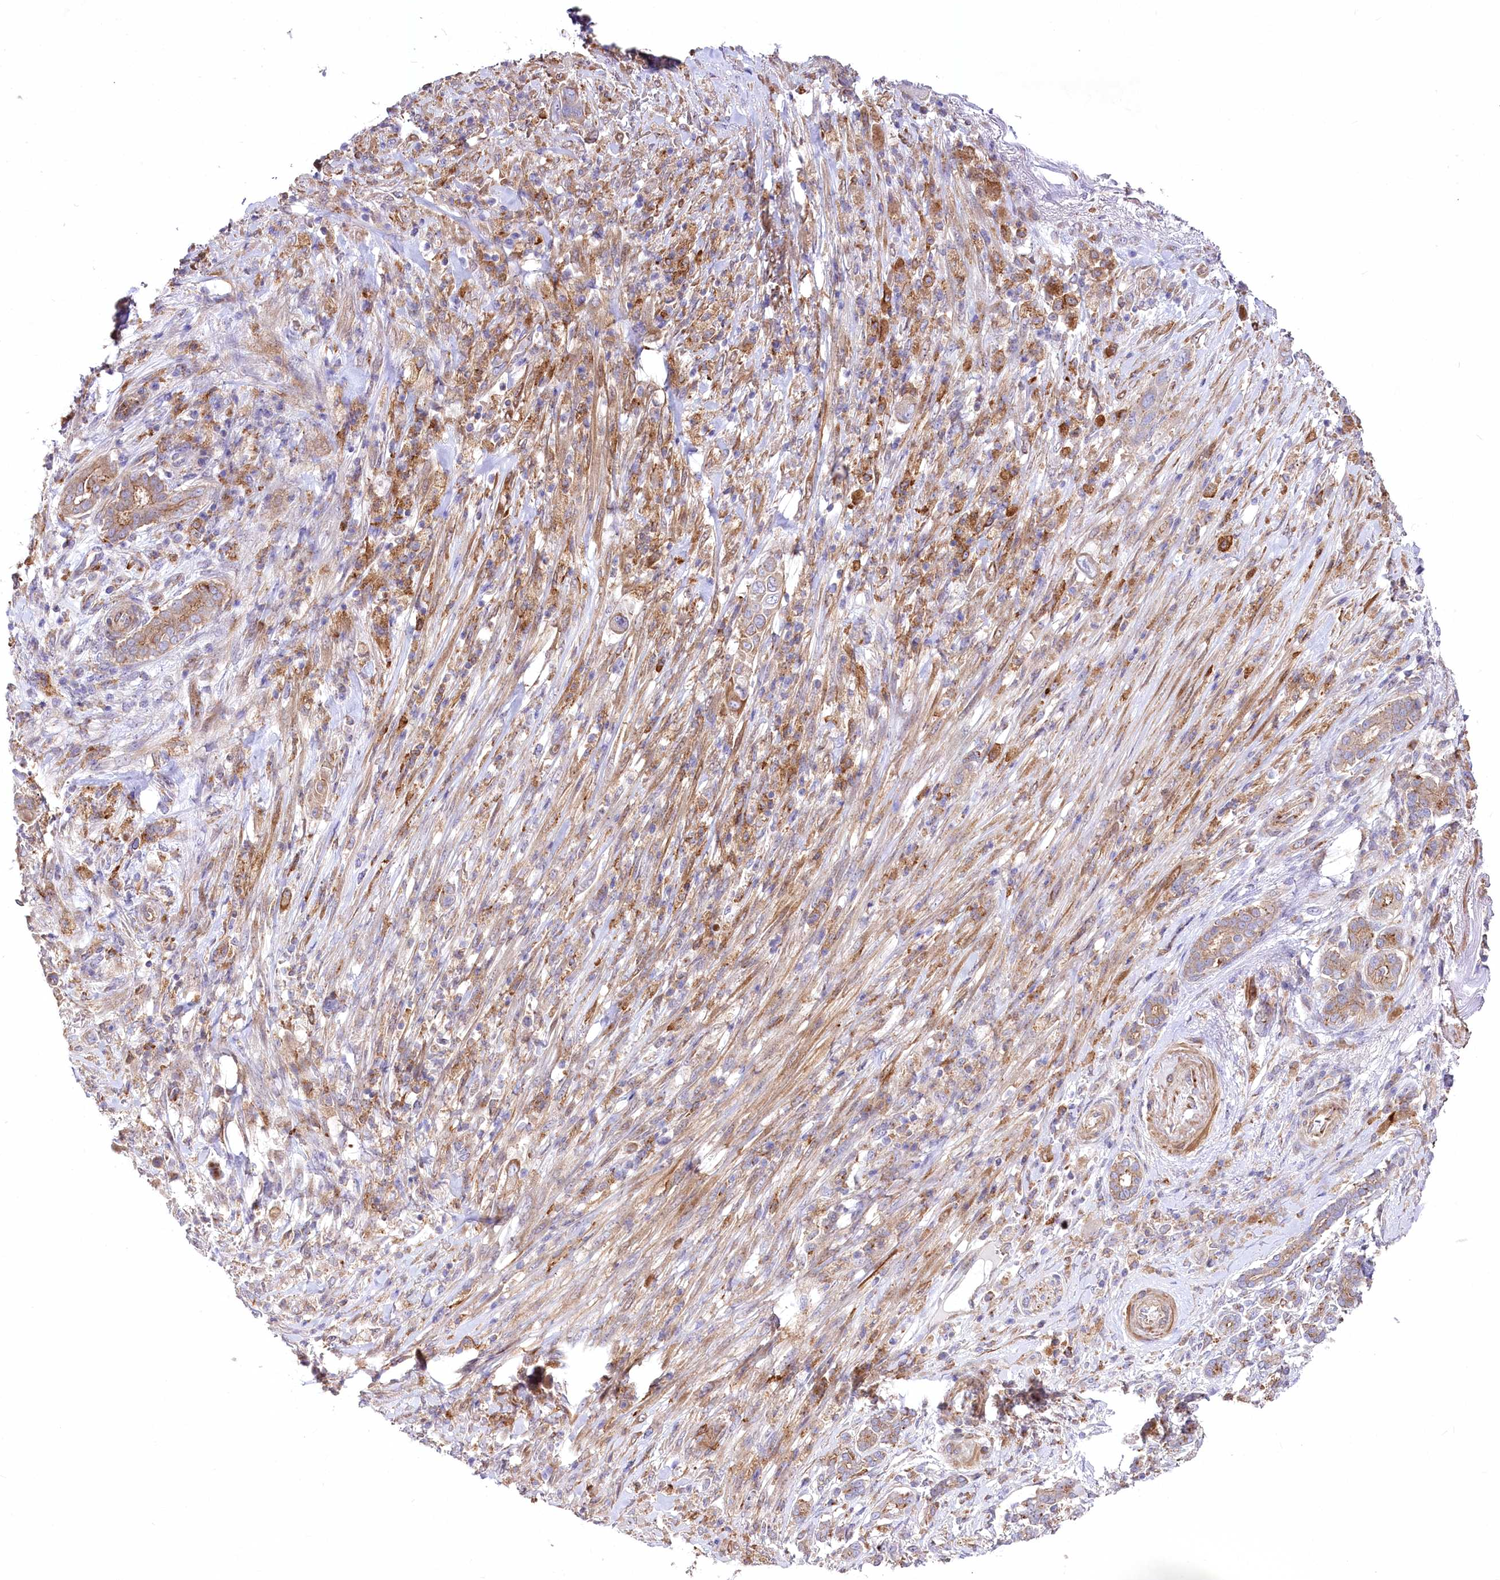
{"staining": {"intensity": "weak", "quantity": "25%-75%", "location": "cytoplasmic/membranous"}, "tissue": "pancreatic cancer", "cell_type": "Tumor cells", "image_type": "cancer", "snomed": [{"axis": "morphology", "description": "Adenocarcinoma, NOS"}, {"axis": "topography", "description": "Pancreas"}], "caption": "Adenocarcinoma (pancreatic) stained with a protein marker displays weak staining in tumor cells.", "gene": "STX6", "patient": {"sex": "male", "age": 68}}